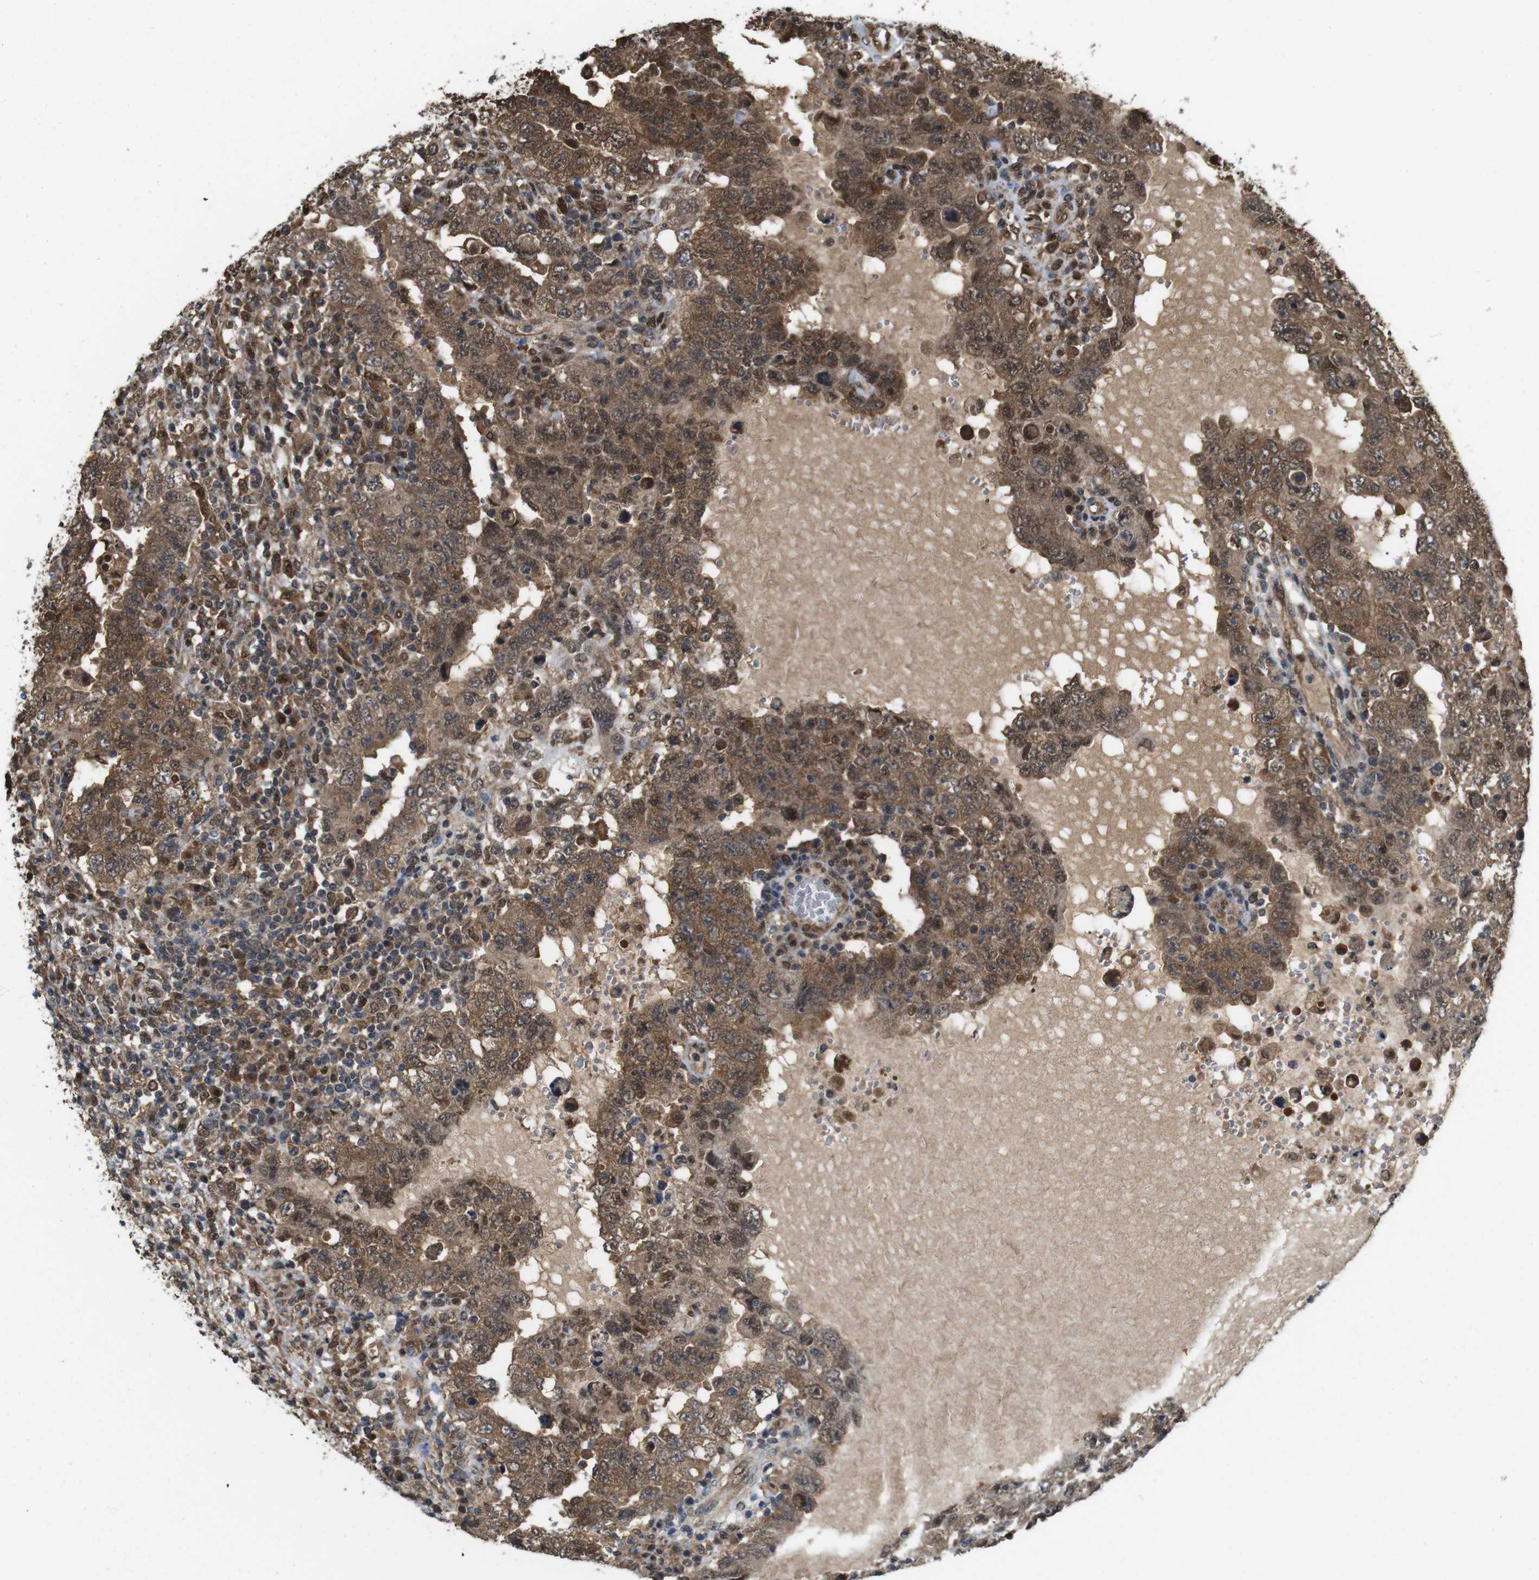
{"staining": {"intensity": "moderate", "quantity": ">75%", "location": "cytoplasmic/membranous"}, "tissue": "testis cancer", "cell_type": "Tumor cells", "image_type": "cancer", "snomed": [{"axis": "morphology", "description": "Carcinoma, Embryonal, NOS"}, {"axis": "topography", "description": "Testis"}], "caption": "Embryonal carcinoma (testis) stained with a protein marker shows moderate staining in tumor cells.", "gene": "YWHAG", "patient": {"sex": "male", "age": 26}}